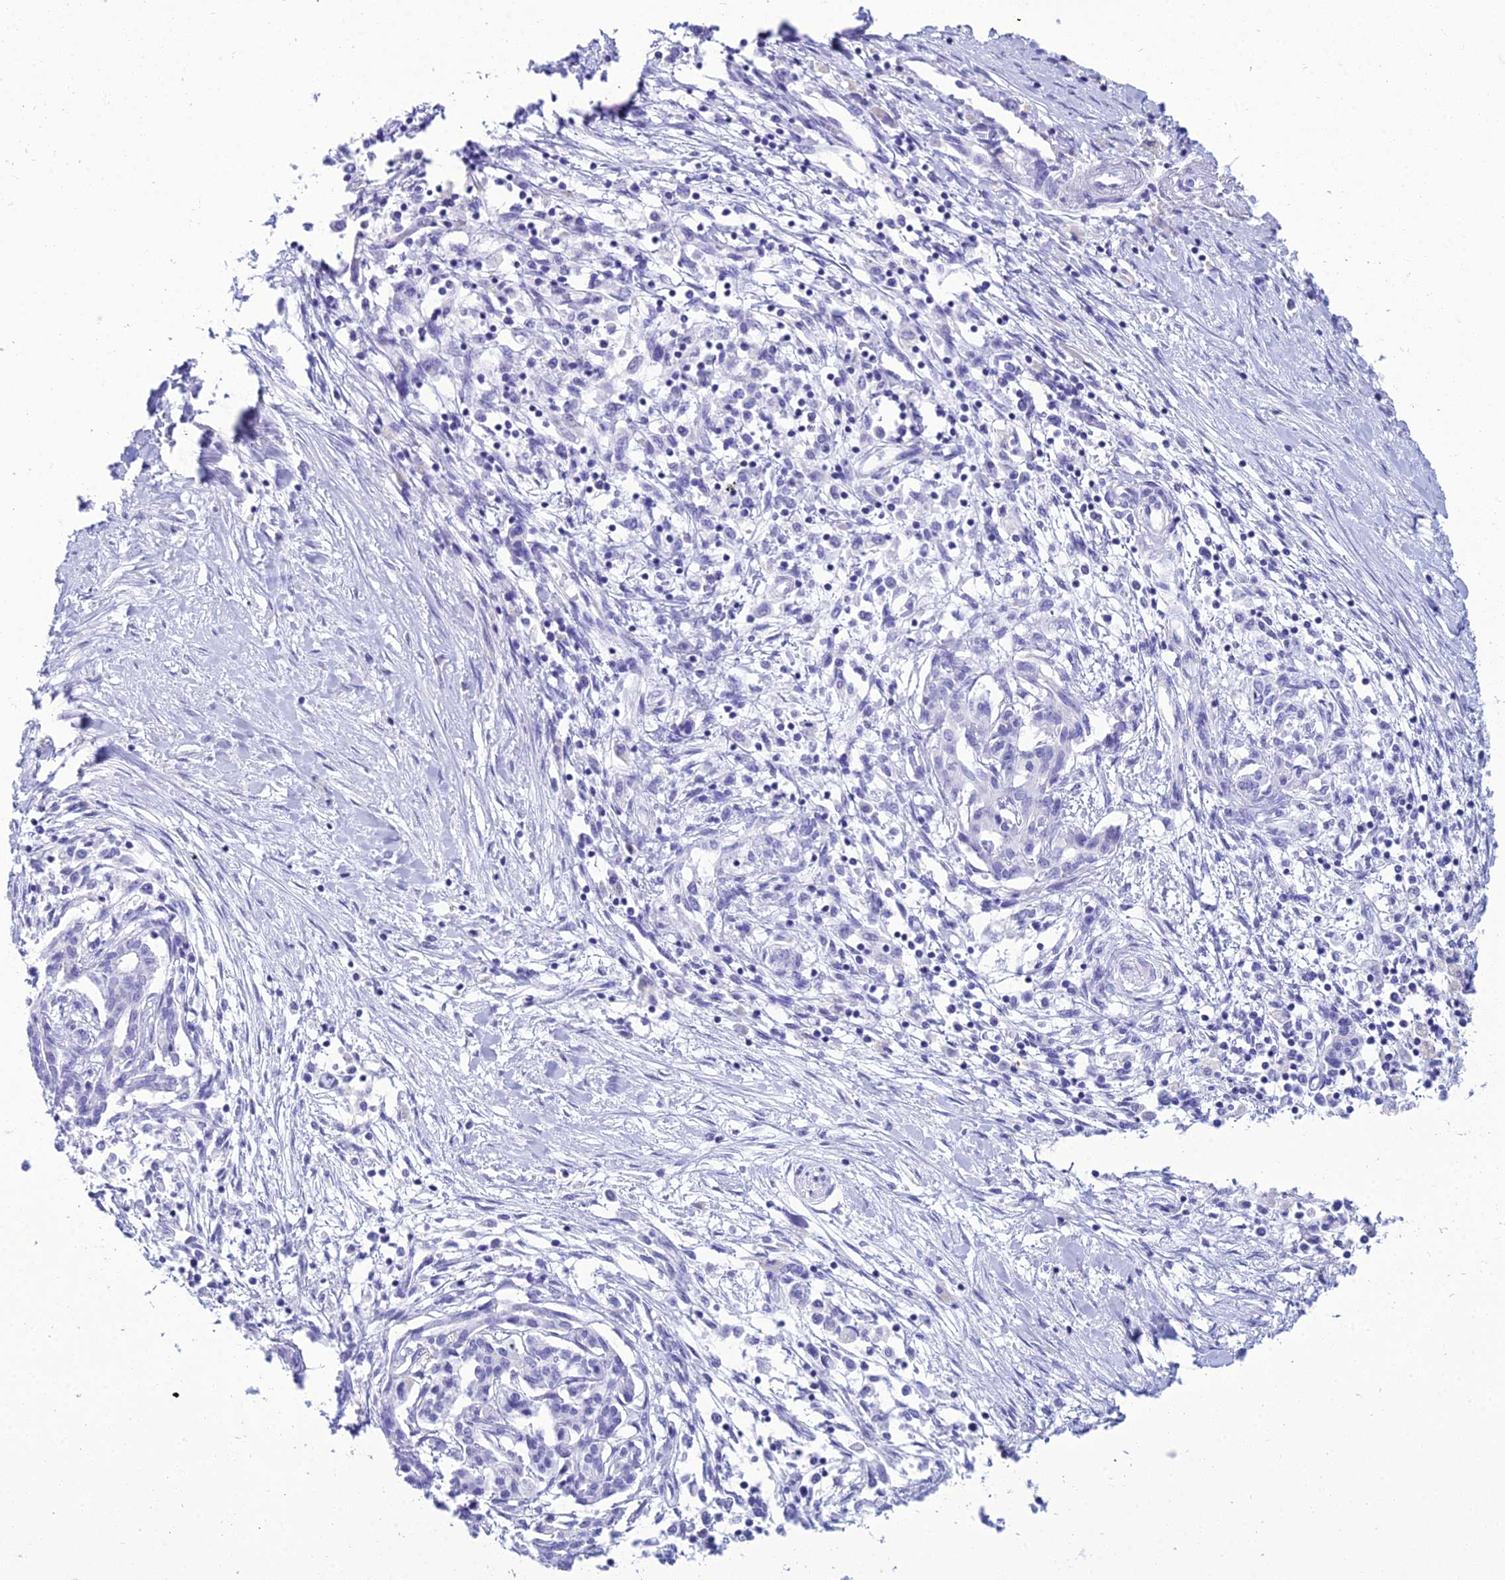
{"staining": {"intensity": "negative", "quantity": "none", "location": "none"}, "tissue": "pancreatic cancer", "cell_type": "Tumor cells", "image_type": "cancer", "snomed": [{"axis": "morphology", "description": "Adenocarcinoma, NOS"}, {"axis": "topography", "description": "Pancreas"}], "caption": "Immunohistochemistry histopathology image of neoplastic tissue: pancreatic adenocarcinoma stained with DAB (3,3'-diaminobenzidine) exhibits no significant protein positivity in tumor cells. Nuclei are stained in blue.", "gene": "ZNF442", "patient": {"sex": "female", "age": 50}}